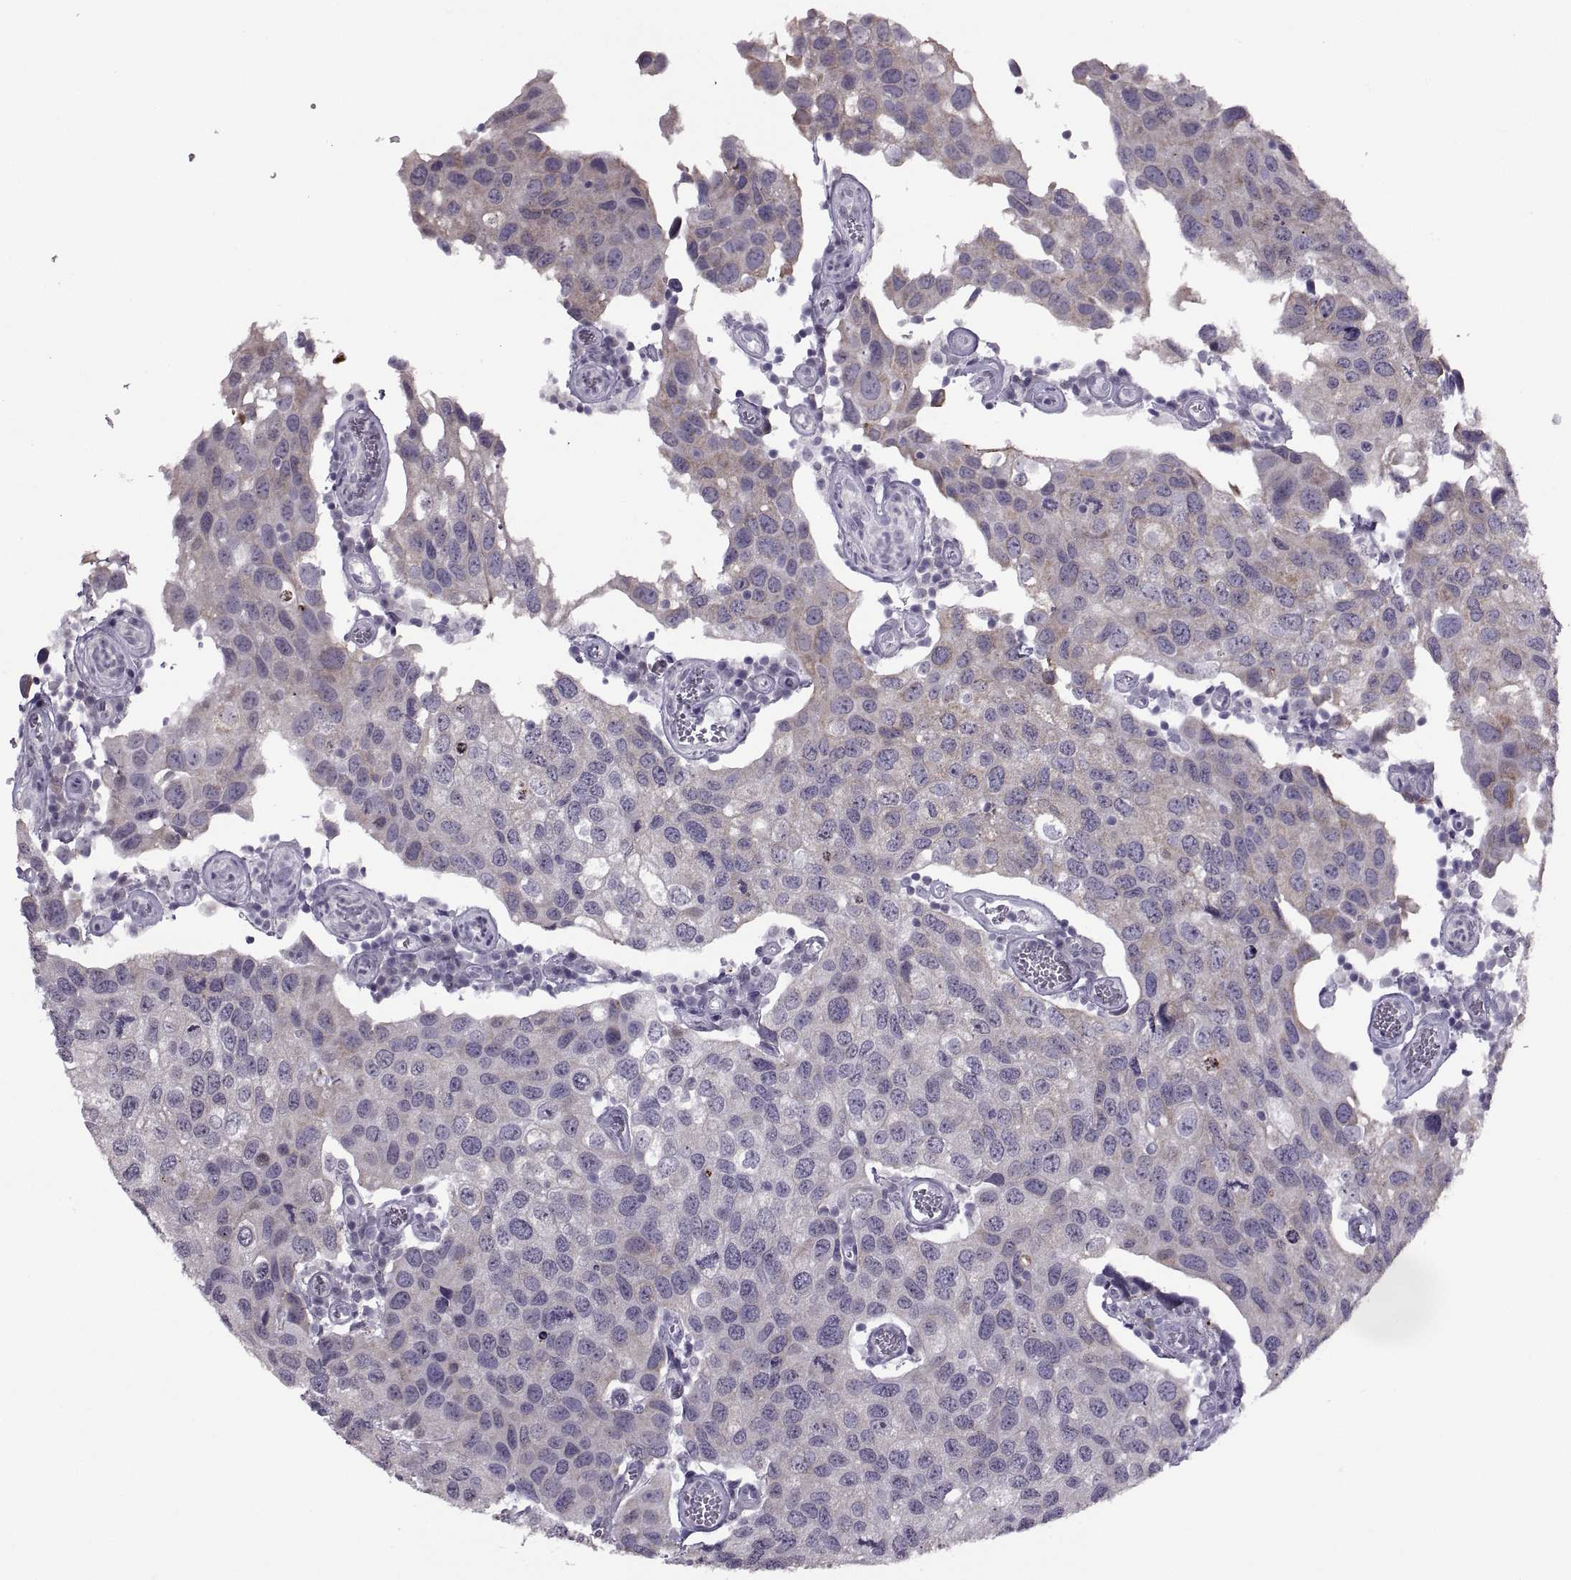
{"staining": {"intensity": "moderate", "quantity": "<25%", "location": "cytoplasmic/membranous"}, "tissue": "urothelial cancer", "cell_type": "Tumor cells", "image_type": "cancer", "snomed": [{"axis": "morphology", "description": "Urothelial carcinoma, High grade"}, {"axis": "topography", "description": "Urinary bladder"}], "caption": "Immunohistochemical staining of human urothelial carcinoma (high-grade) shows moderate cytoplasmic/membranous protein staining in about <25% of tumor cells.", "gene": "ASIC2", "patient": {"sex": "male", "age": 79}}